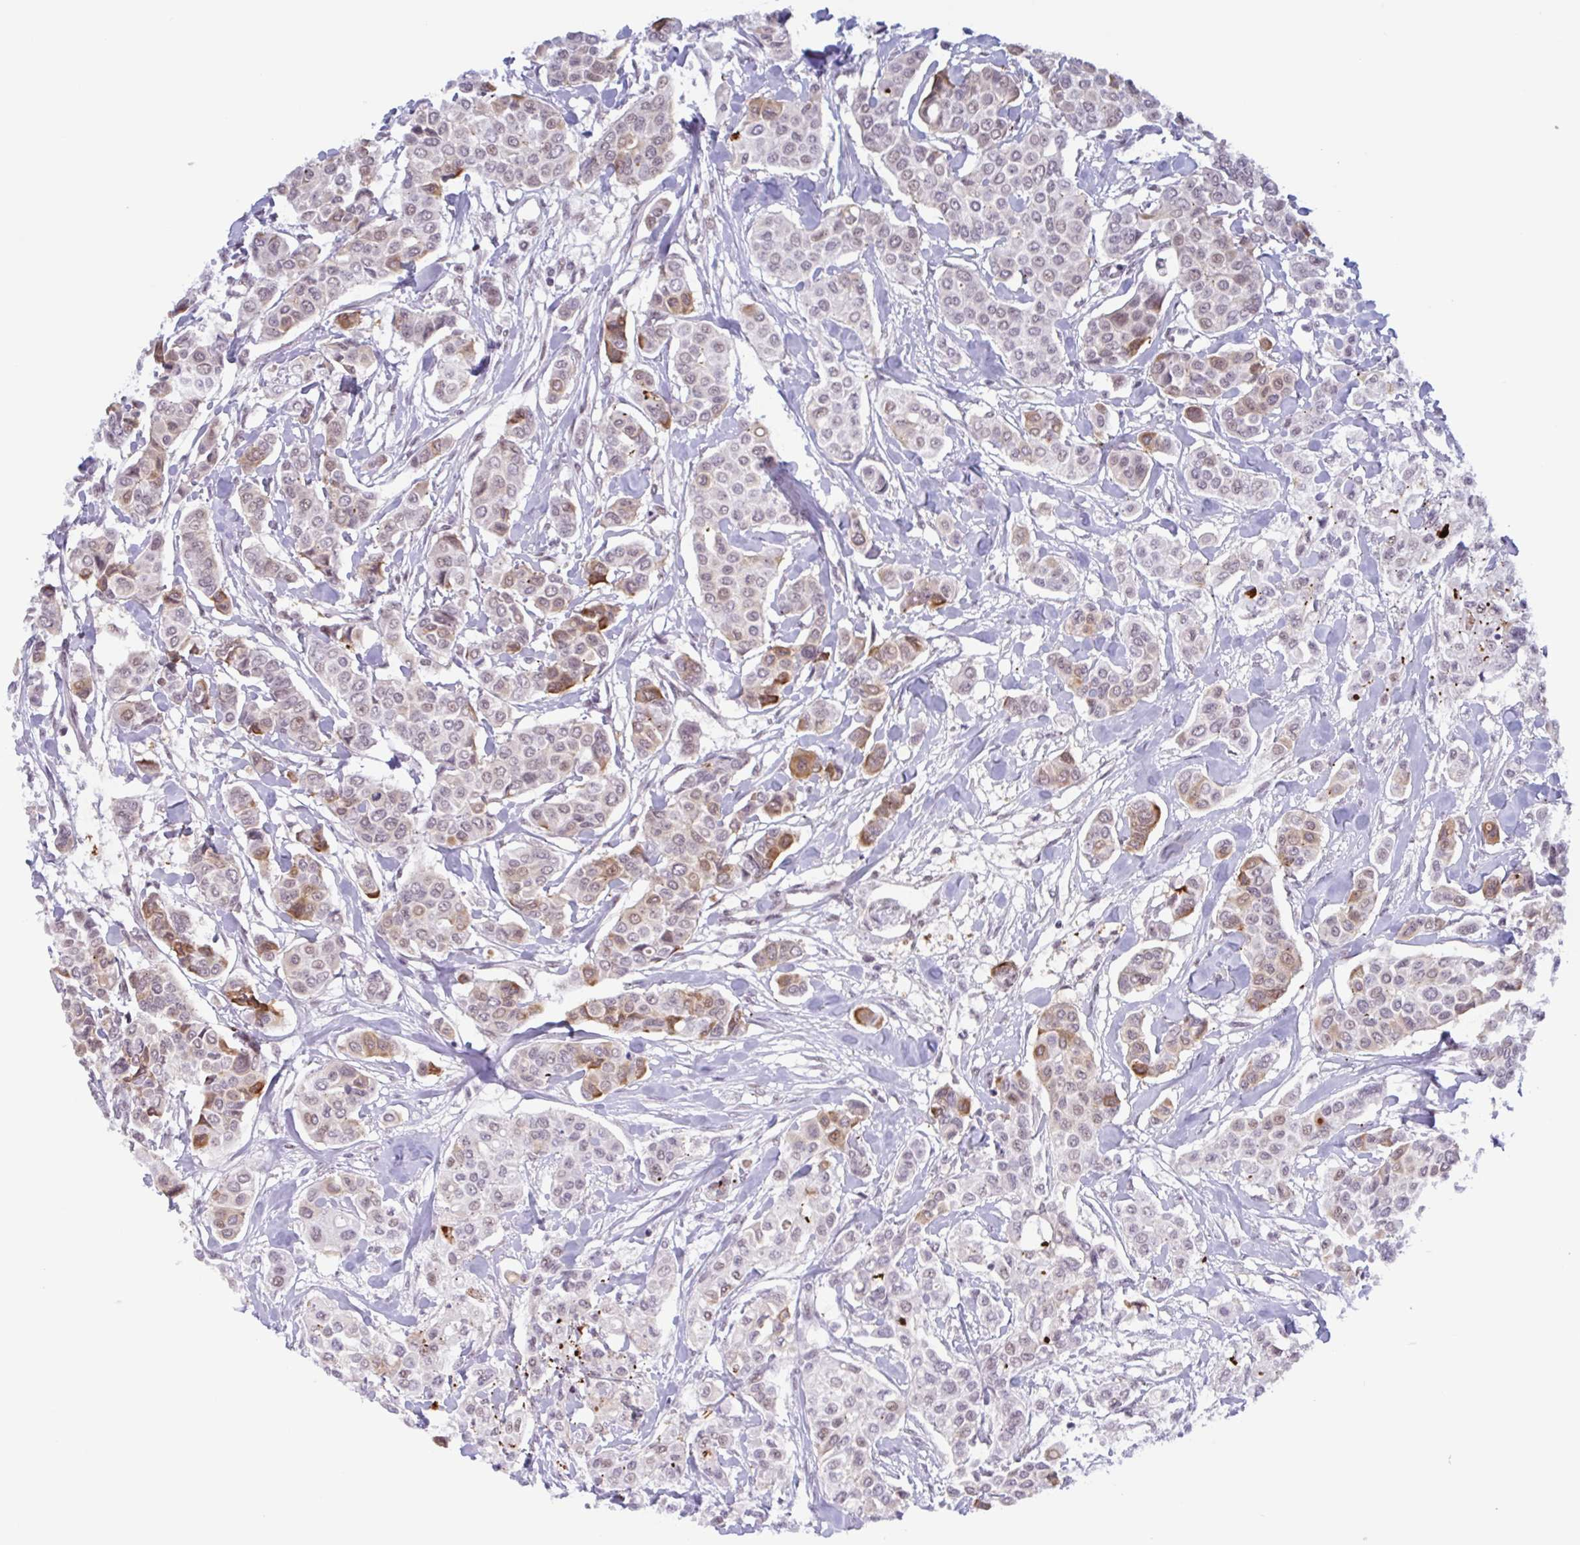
{"staining": {"intensity": "moderate", "quantity": "25%-75%", "location": "cytoplasmic/membranous,nuclear"}, "tissue": "breast cancer", "cell_type": "Tumor cells", "image_type": "cancer", "snomed": [{"axis": "morphology", "description": "Lobular carcinoma"}, {"axis": "topography", "description": "Breast"}], "caption": "There is medium levels of moderate cytoplasmic/membranous and nuclear staining in tumor cells of lobular carcinoma (breast), as demonstrated by immunohistochemical staining (brown color).", "gene": "PLG", "patient": {"sex": "female", "age": 51}}